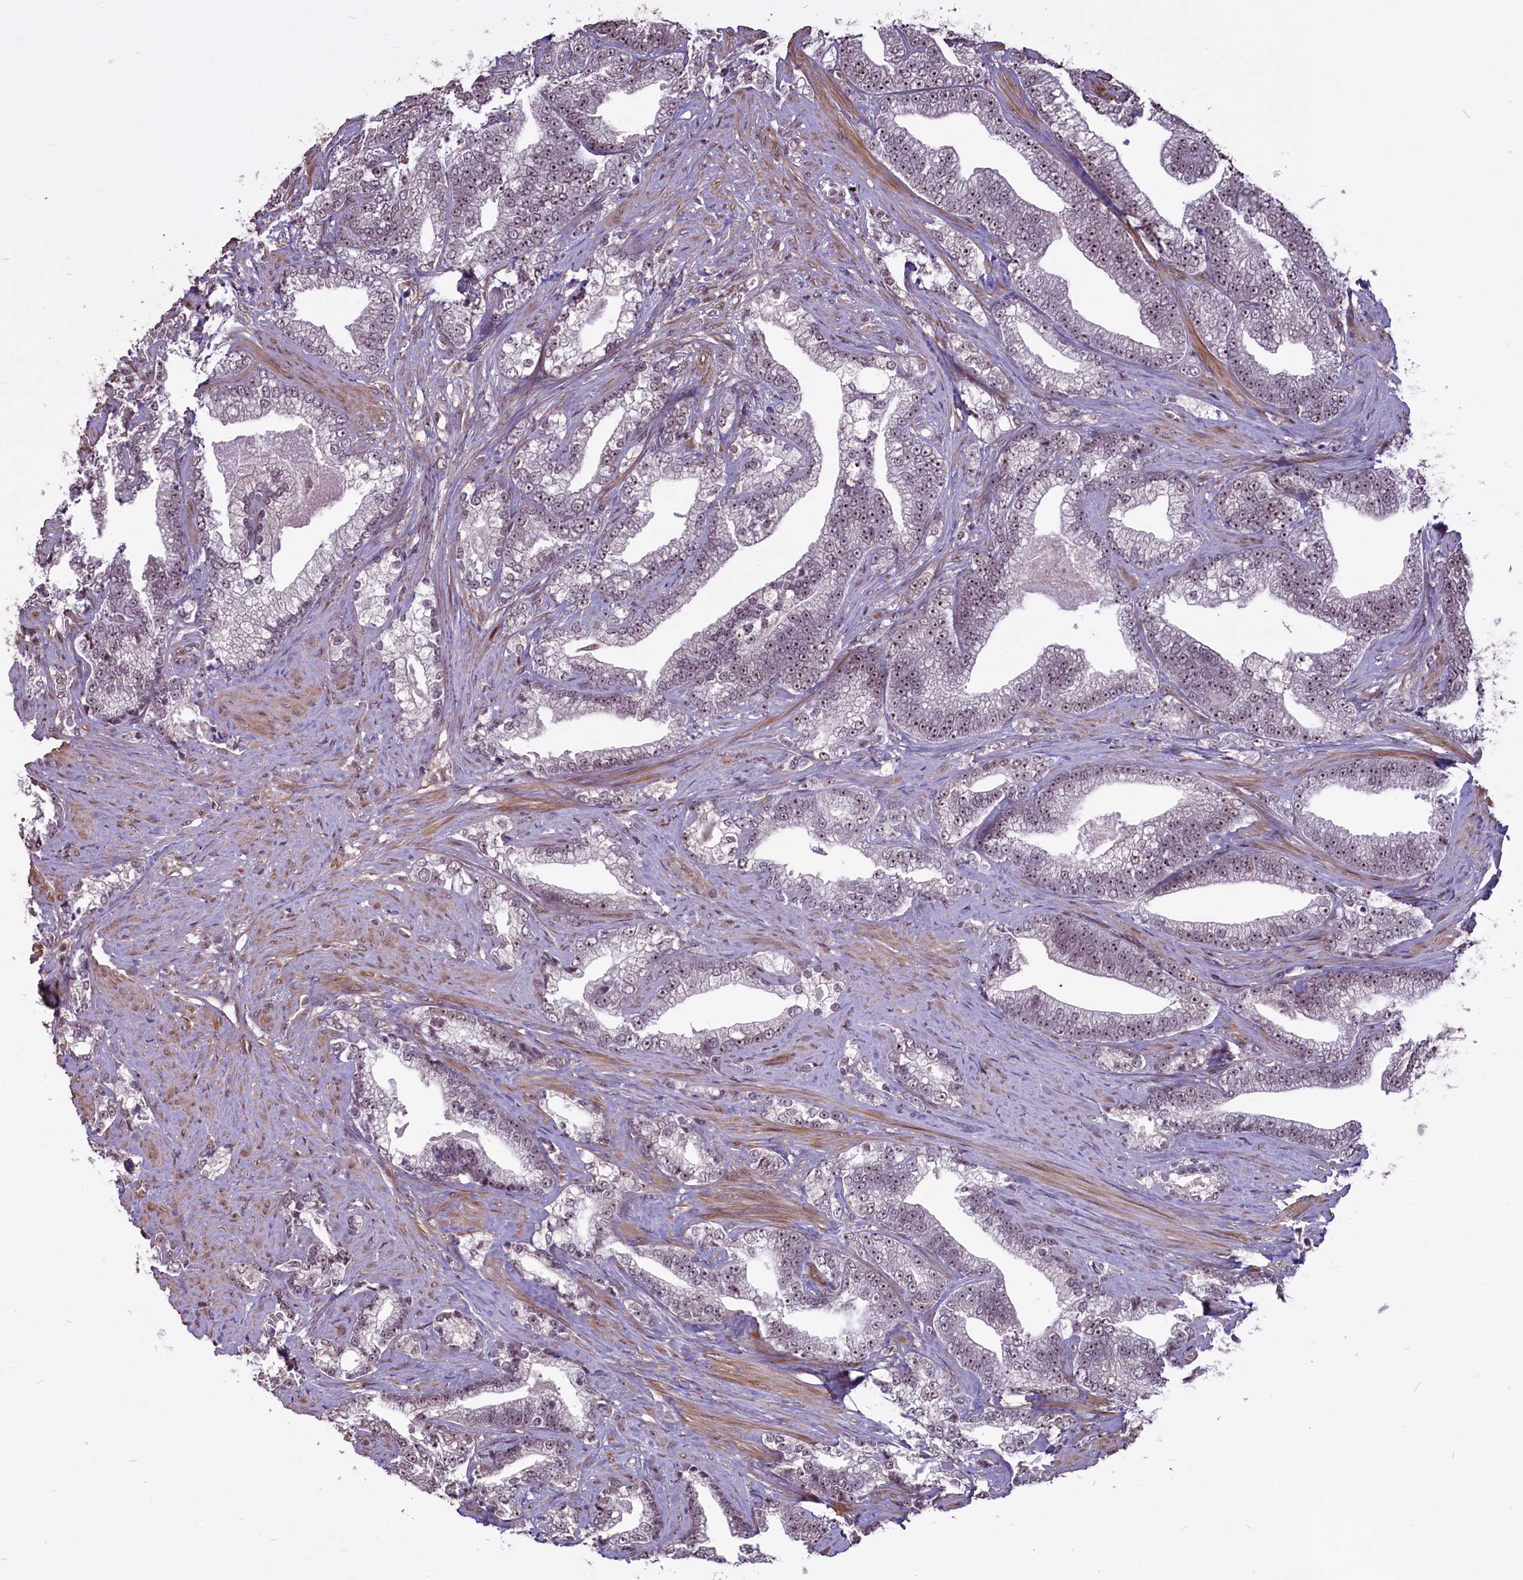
{"staining": {"intensity": "weak", "quantity": ">75%", "location": "nuclear"}, "tissue": "prostate cancer", "cell_type": "Tumor cells", "image_type": "cancer", "snomed": [{"axis": "morphology", "description": "Adenocarcinoma, High grade"}, {"axis": "topography", "description": "Prostate and seminal vesicle, NOS"}], "caption": "Immunohistochemistry micrograph of prostate cancer (adenocarcinoma (high-grade)) stained for a protein (brown), which demonstrates low levels of weak nuclear staining in about >75% of tumor cells.", "gene": "SHFL", "patient": {"sex": "male", "age": 67}}